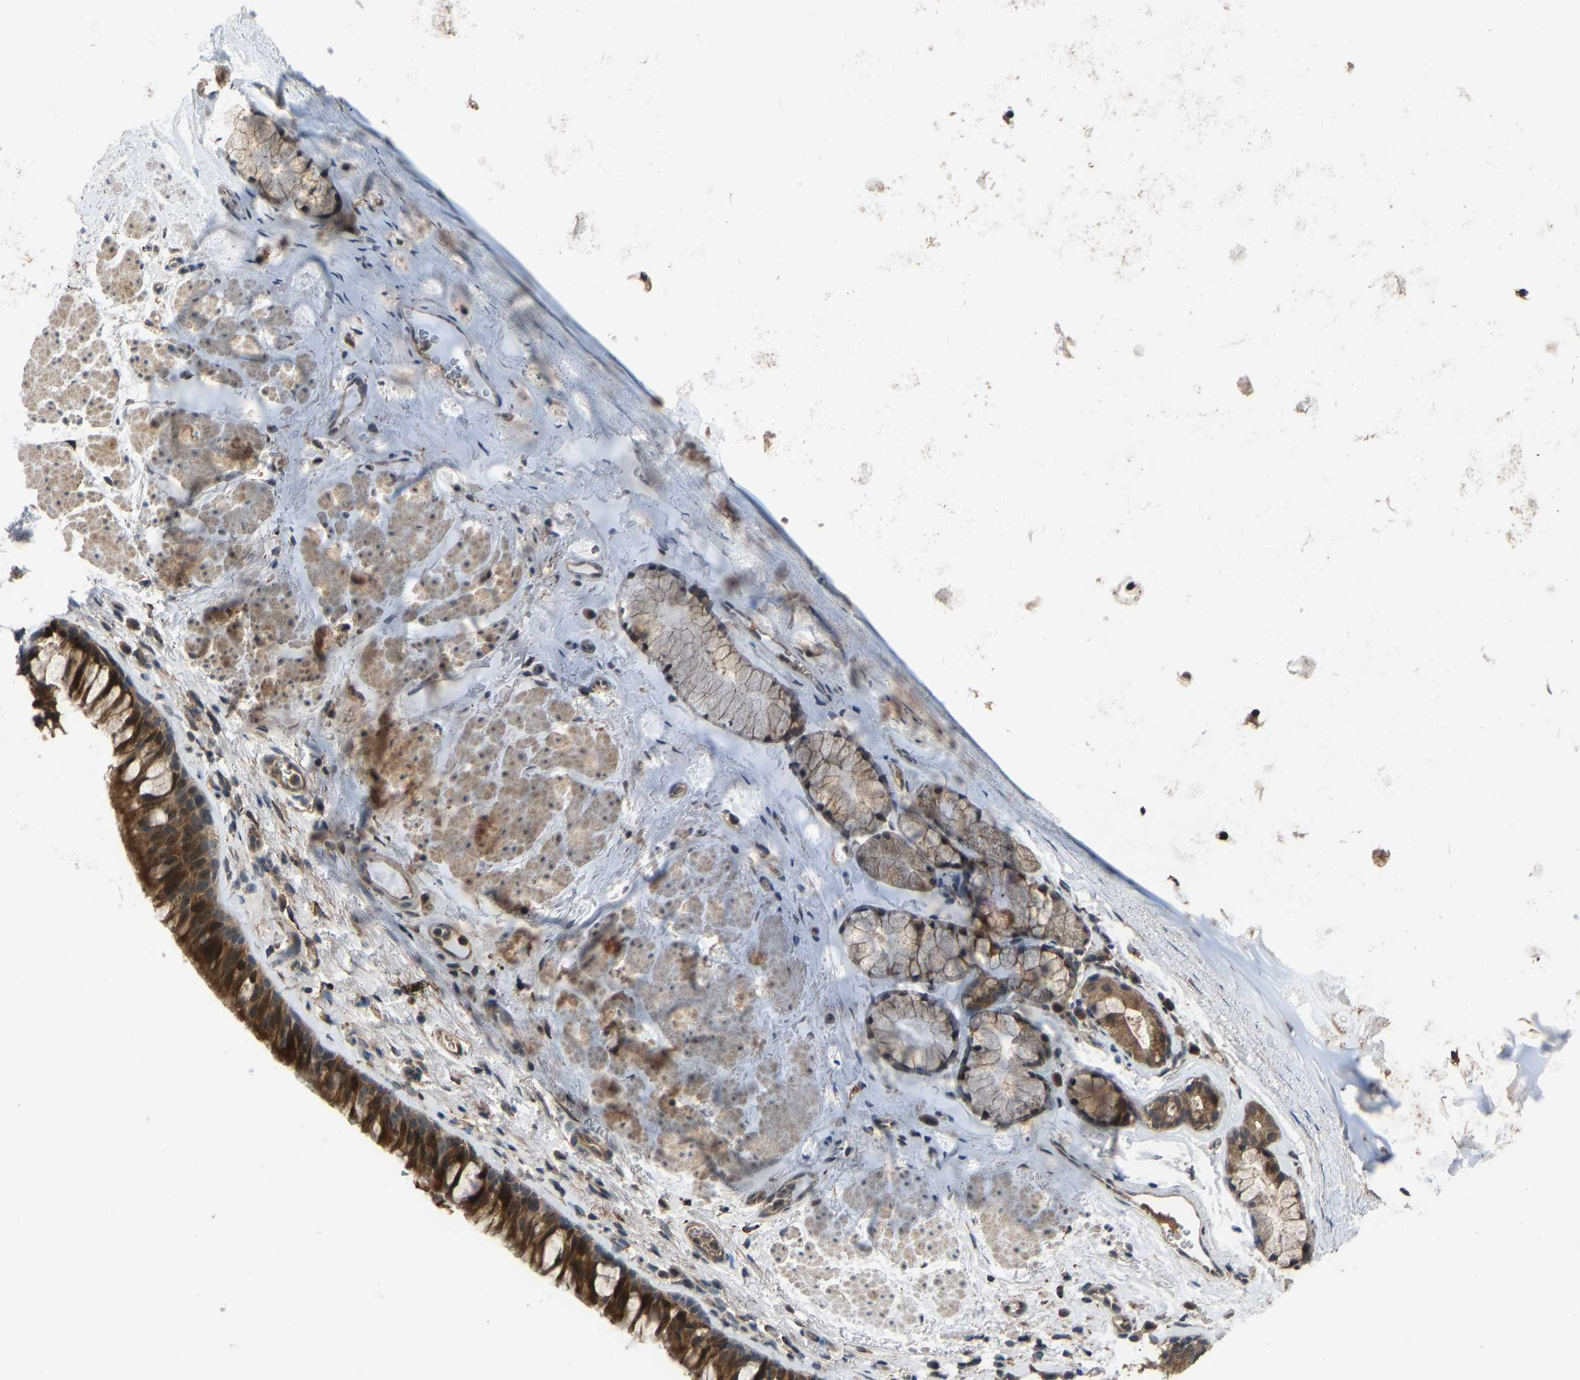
{"staining": {"intensity": "strong", "quantity": ">75%", "location": "cytoplasmic/membranous,nuclear"}, "tissue": "bronchus", "cell_type": "Respiratory epithelial cells", "image_type": "normal", "snomed": [{"axis": "morphology", "description": "Normal tissue, NOS"}, {"axis": "topography", "description": "Cartilage tissue"}, {"axis": "topography", "description": "Bronchus"}], "caption": "Protein expression analysis of unremarkable human bronchus reveals strong cytoplasmic/membranous,nuclear expression in approximately >75% of respiratory epithelial cells.", "gene": "SLC43A1", "patient": {"sex": "female", "age": 53}}